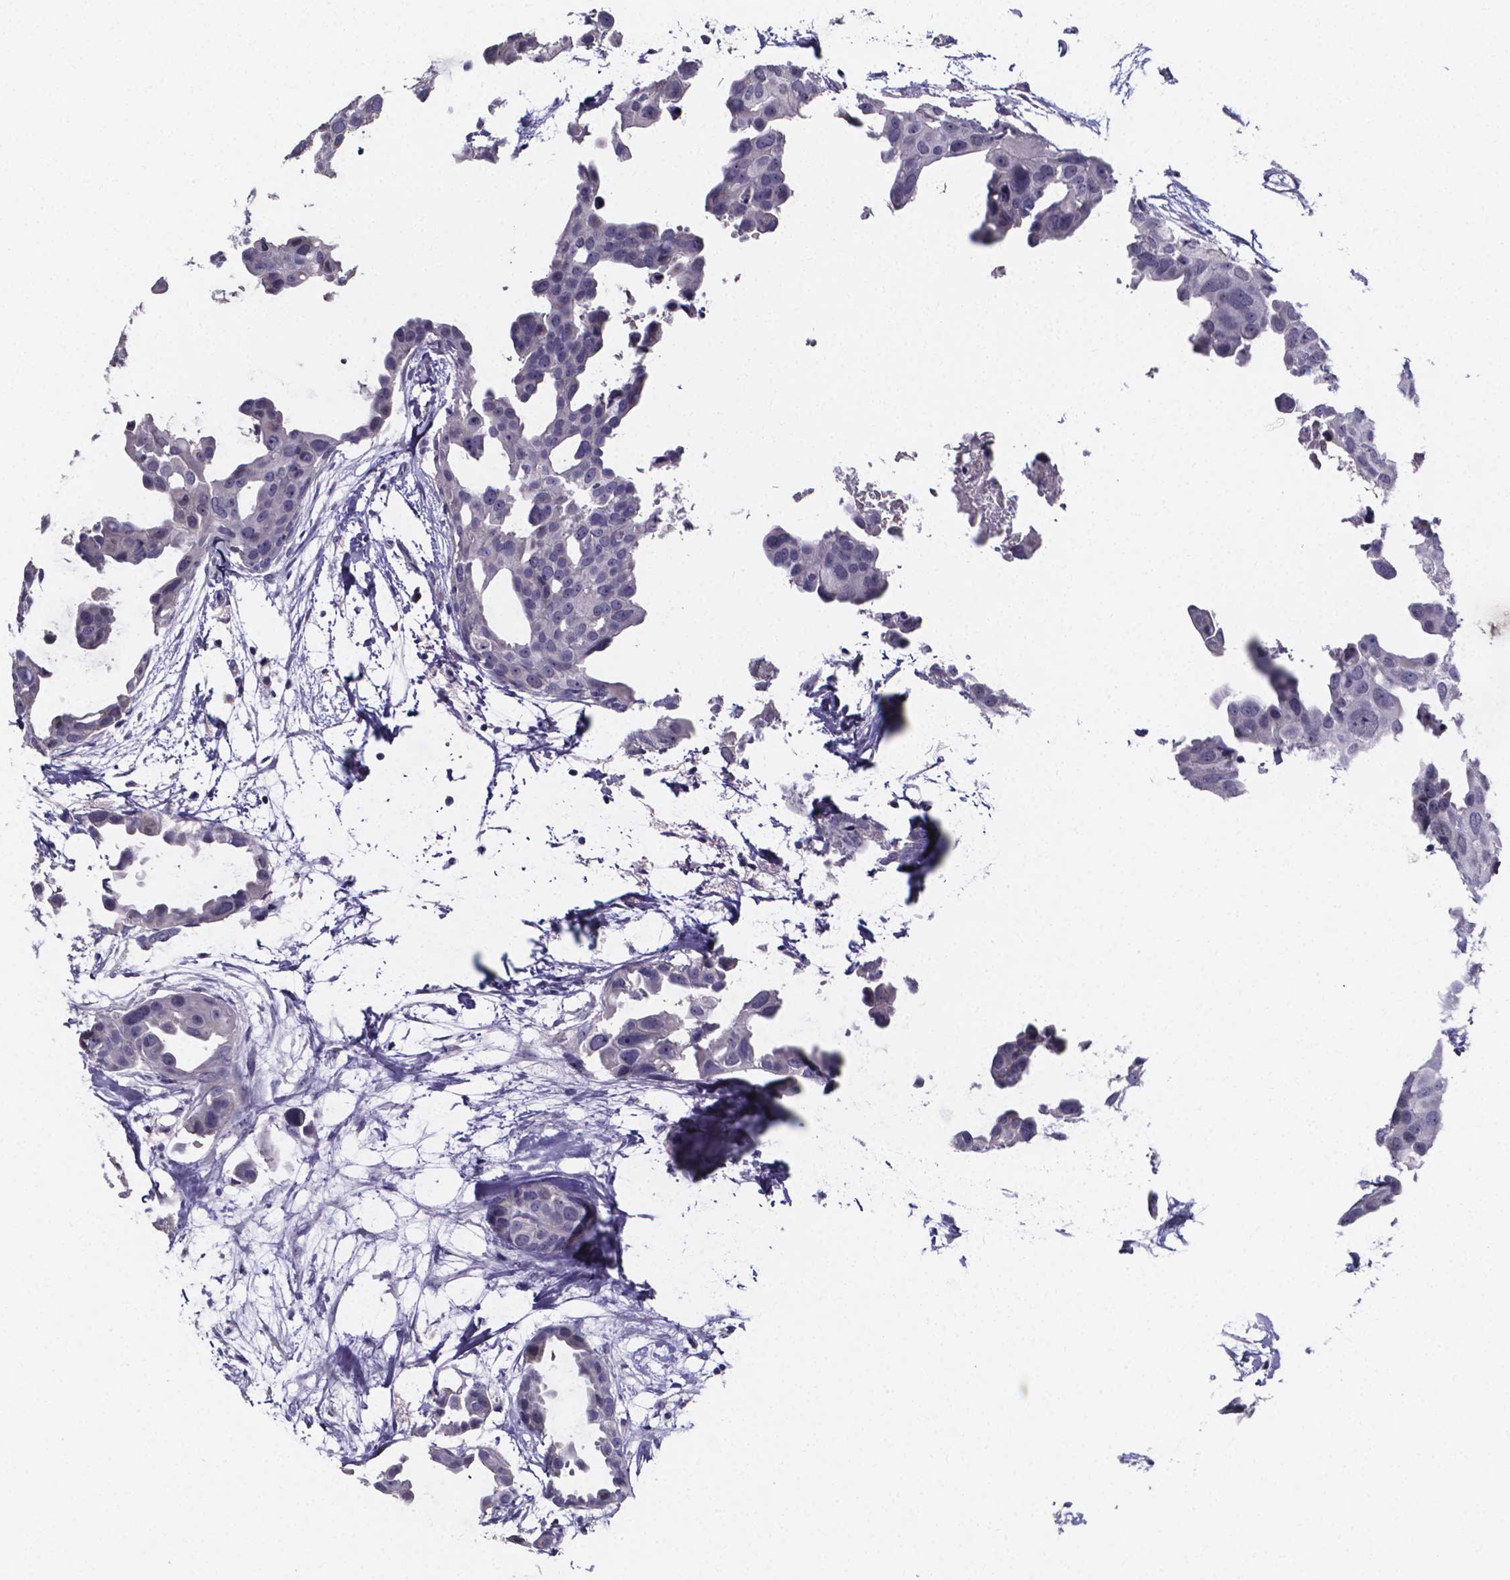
{"staining": {"intensity": "negative", "quantity": "none", "location": "none"}, "tissue": "breast cancer", "cell_type": "Tumor cells", "image_type": "cancer", "snomed": [{"axis": "morphology", "description": "Duct carcinoma"}, {"axis": "topography", "description": "Breast"}], "caption": "IHC of human intraductal carcinoma (breast) demonstrates no staining in tumor cells.", "gene": "IZUMO1", "patient": {"sex": "female", "age": 38}}